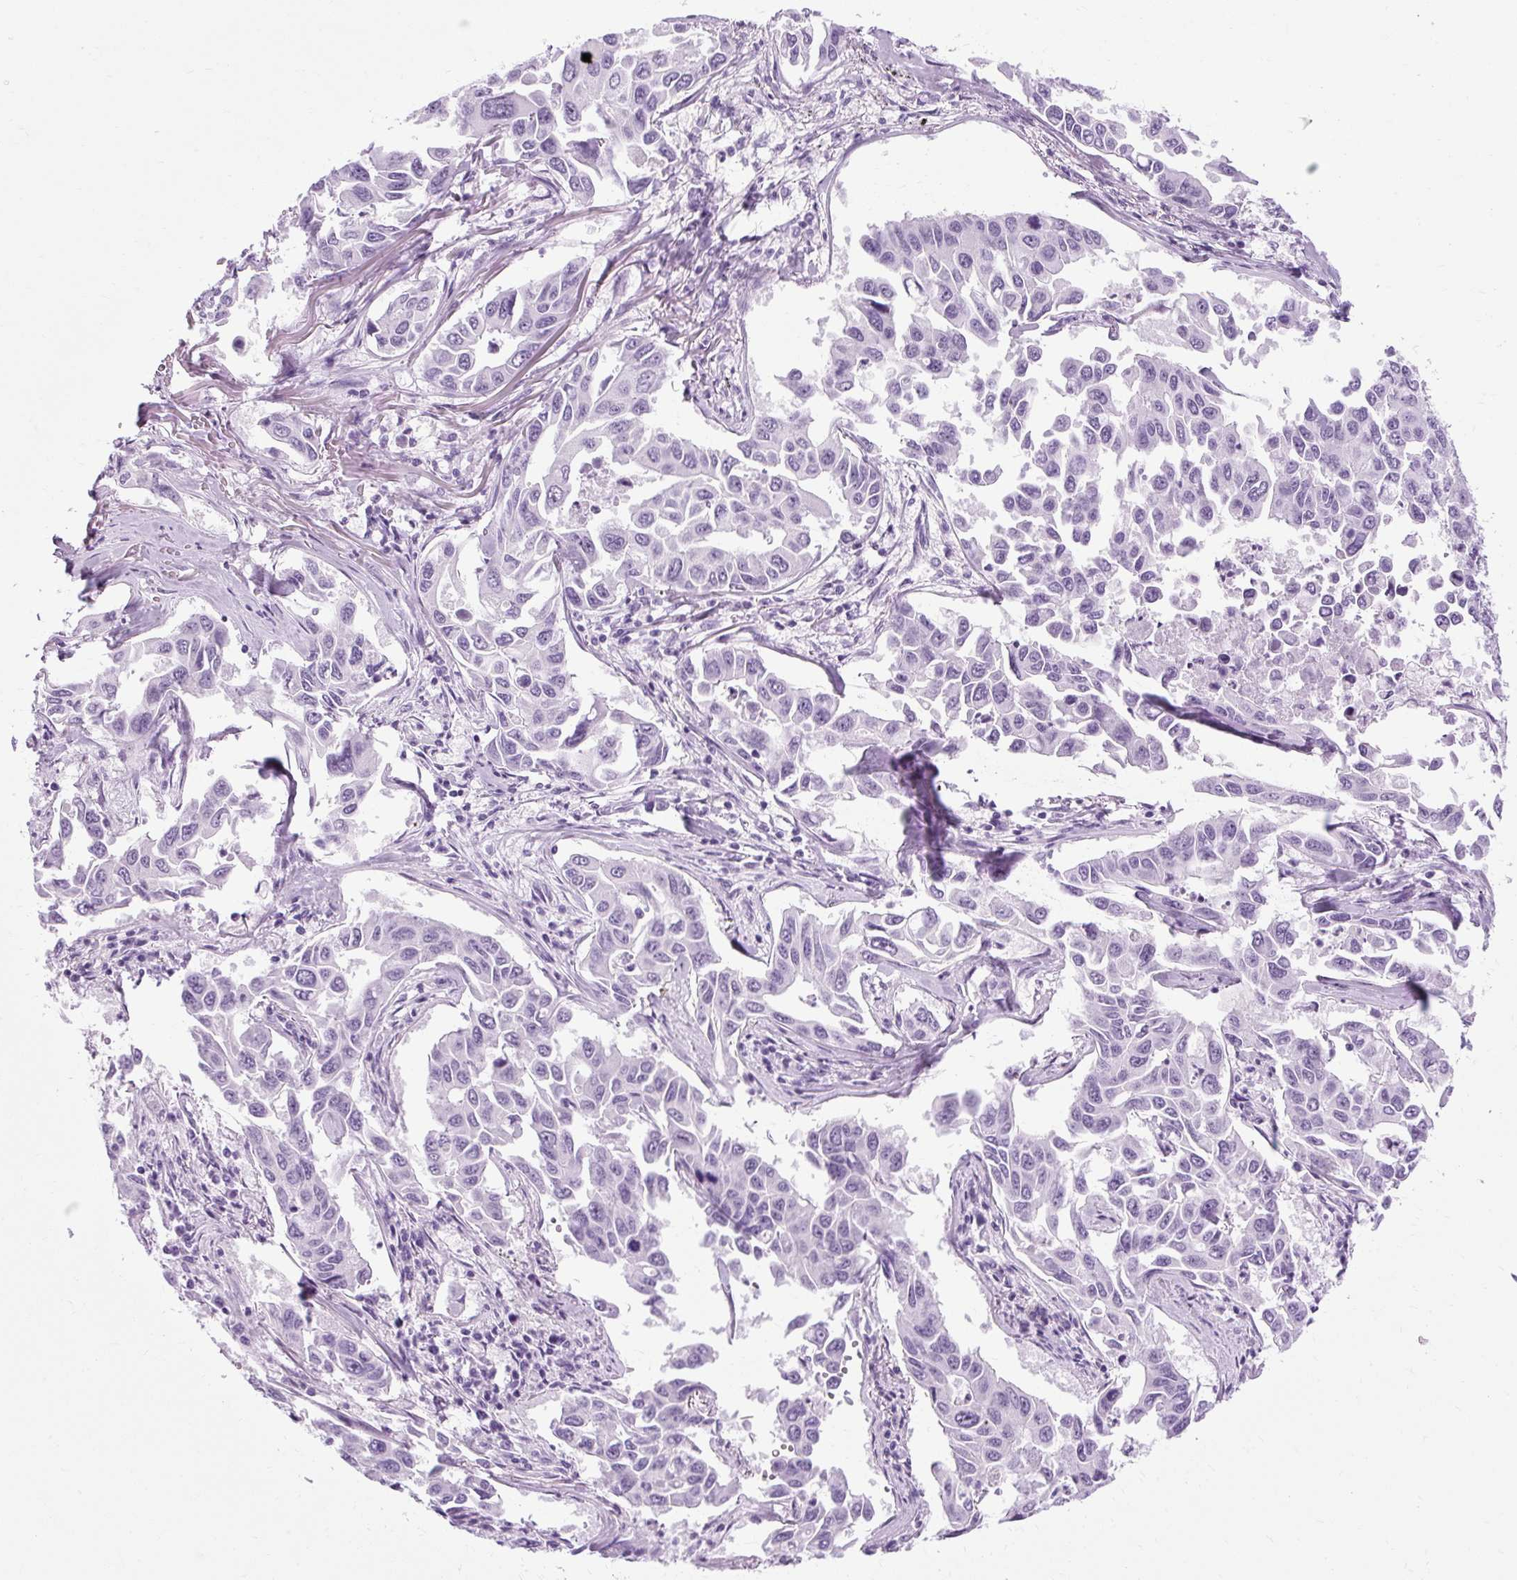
{"staining": {"intensity": "negative", "quantity": "none", "location": "none"}, "tissue": "lung cancer", "cell_type": "Tumor cells", "image_type": "cancer", "snomed": [{"axis": "morphology", "description": "Adenocarcinoma, NOS"}, {"axis": "topography", "description": "Lung"}], "caption": "Lung adenocarcinoma was stained to show a protein in brown. There is no significant positivity in tumor cells.", "gene": "B3GNT4", "patient": {"sex": "male", "age": 64}}